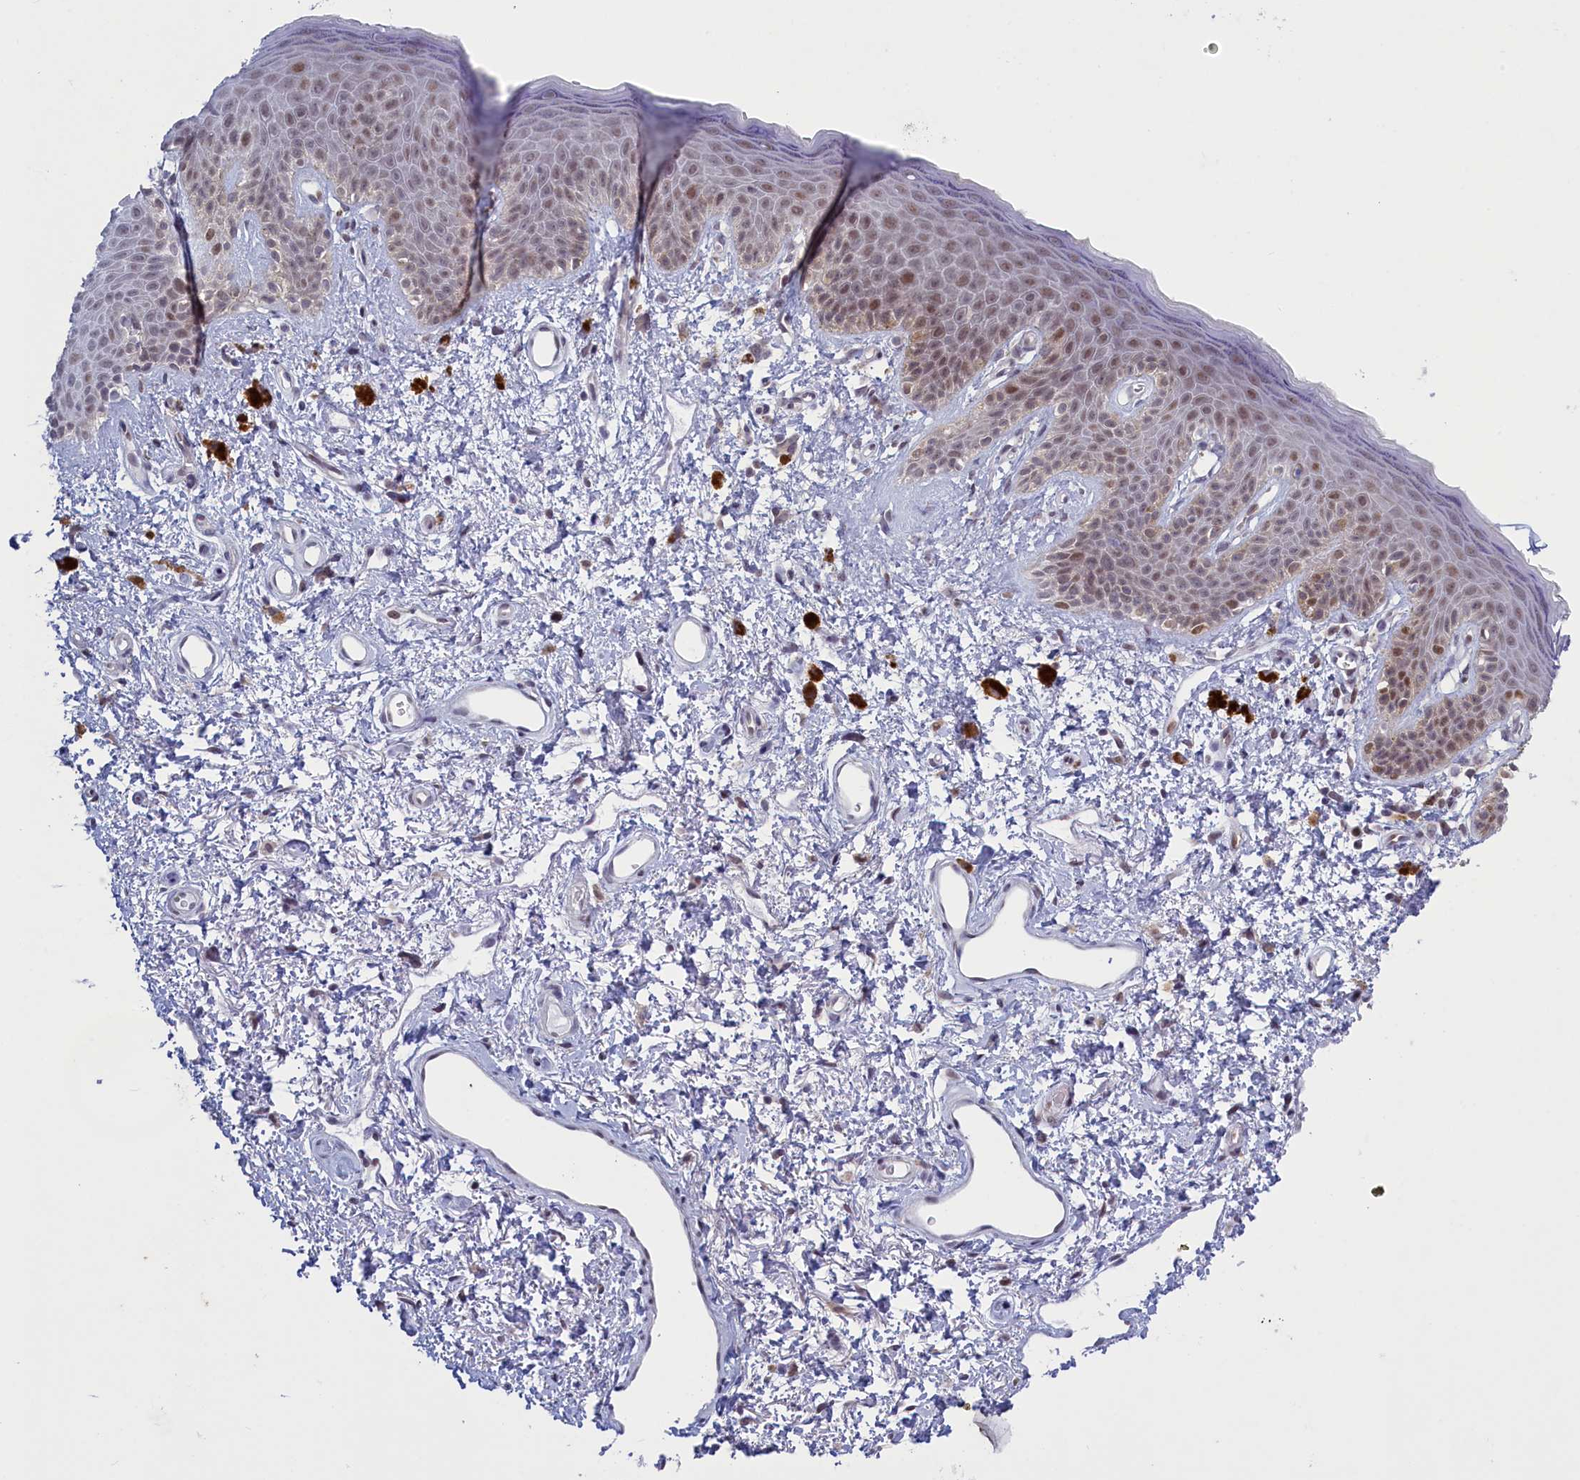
{"staining": {"intensity": "weak", "quantity": "25%-75%", "location": "nuclear"}, "tissue": "skin", "cell_type": "Epidermal cells", "image_type": "normal", "snomed": [{"axis": "morphology", "description": "Normal tissue, NOS"}, {"axis": "topography", "description": "Anal"}], "caption": "Skin stained with DAB immunohistochemistry displays low levels of weak nuclear positivity in about 25%-75% of epidermal cells.", "gene": "ATF7IP2", "patient": {"sex": "female", "age": 46}}